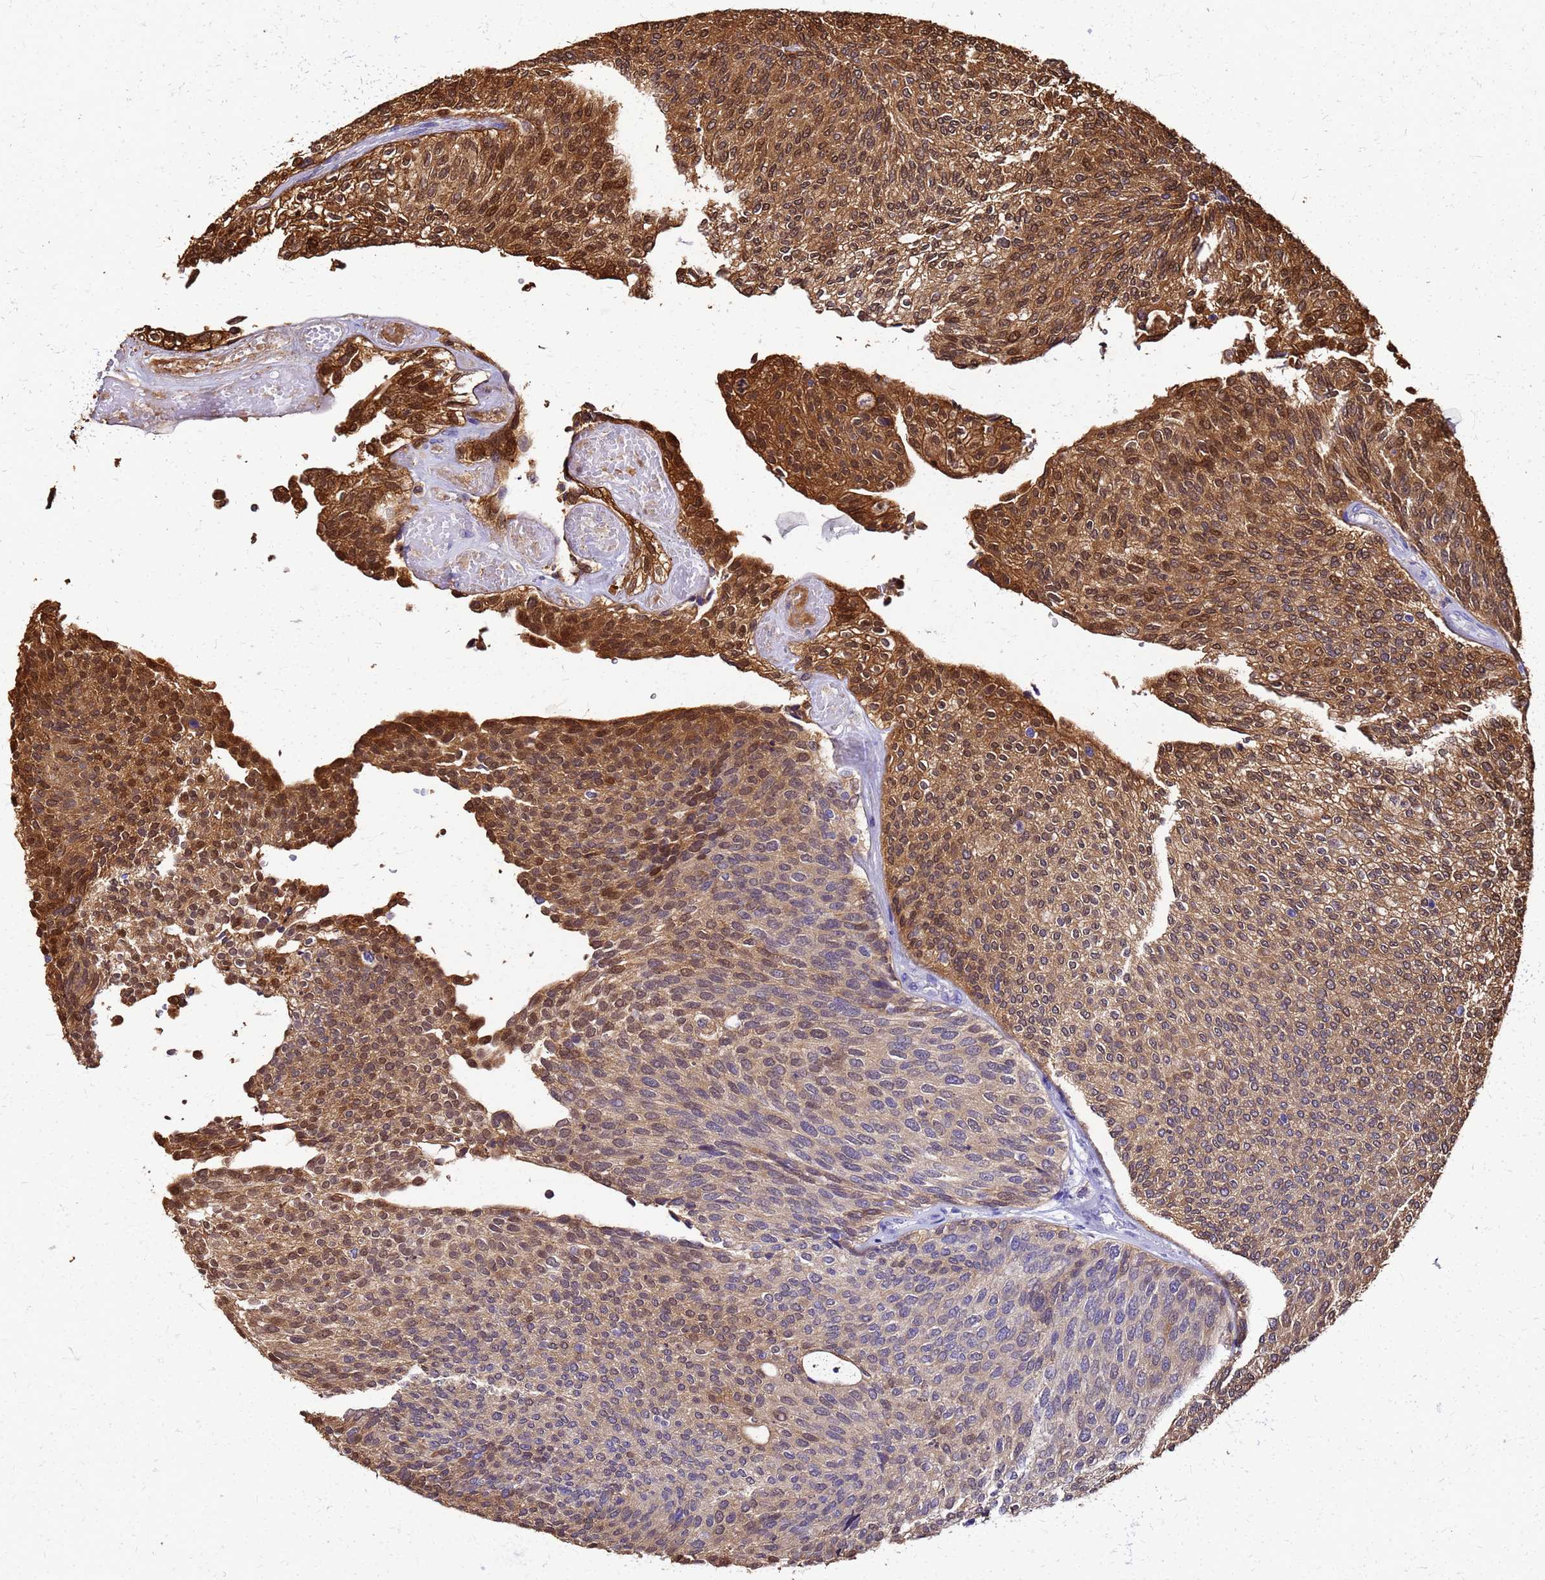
{"staining": {"intensity": "strong", "quantity": "25%-75%", "location": "cytoplasmic/membranous,nuclear"}, "tissue": "urothelial cancer", "cell_type": "Tumor cells", "image_type": "cancer", "snomed": [{"axis": "morphology", "description": "Urothelial carcinoma, Low grade"}, {"axis": "topography", "description": "Urinary bladder"}], "caption": "This is a histology image of immunohistochemistry (IHC) staining of urothelial cancer, which shows strong positivity in the cytoplasmic/membranous and nuclear of tumor cells.", "gene": "S100A11", "patient": {"sex": "female", "age": 79}}